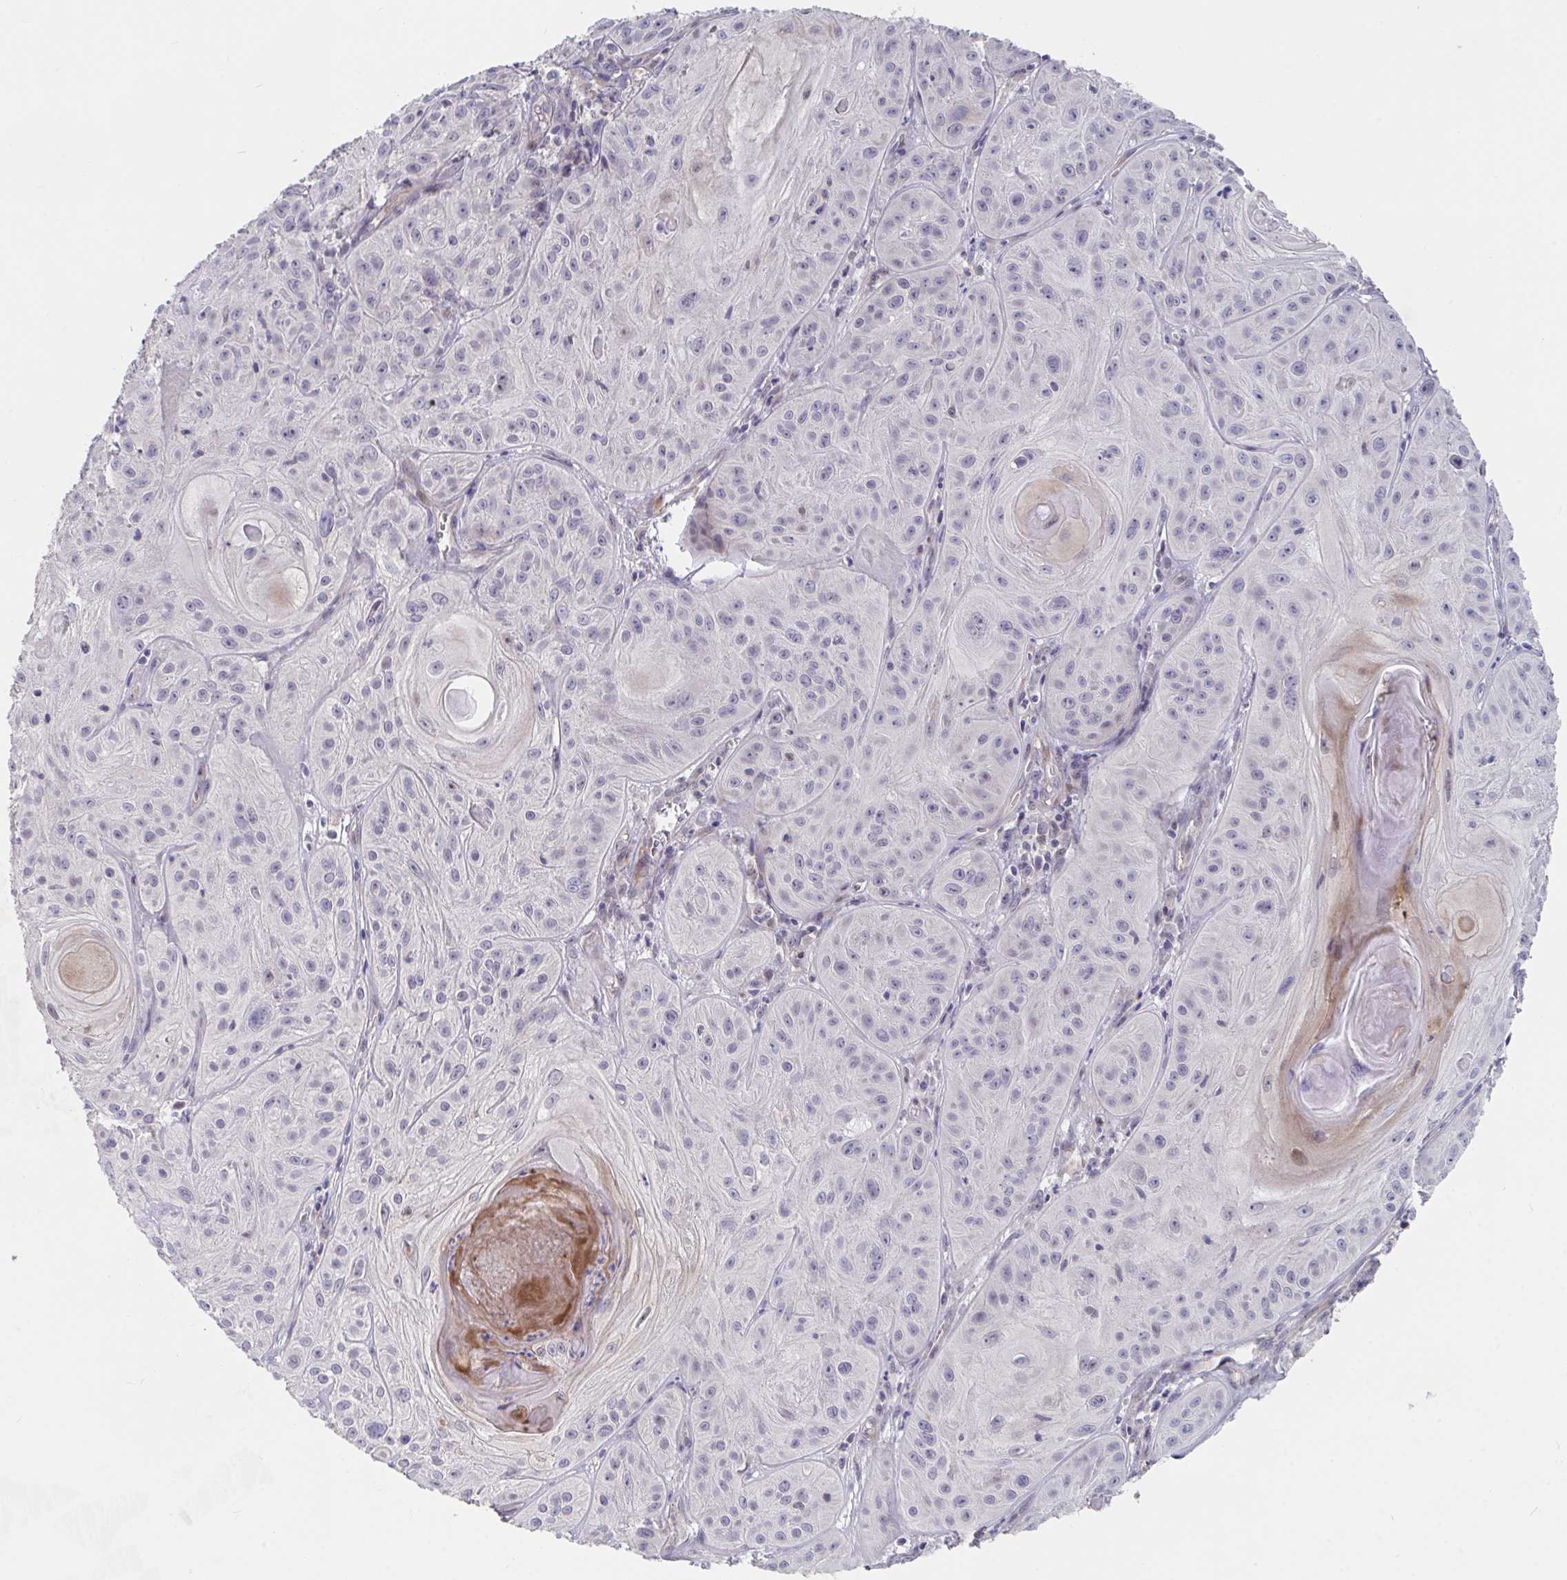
{"staining": {"intensity": "negative", "quantity": "none", "location": "none"}, "tissue": "skin cancer", "cell_type": "Tumor cells", "image_type": "cancer", "snomed": [{"axis": "morphology", "description": "Squamous cell carcinoma, NOS"}, {"axis": "topography", "description": "Skin"}], "caption": "Protein analysis of skin squamous cell carcinoma reveals no significant positivity in tumor cells.", "gene": "FAM156B", "patient": {"sex": "male", "age": 85}}